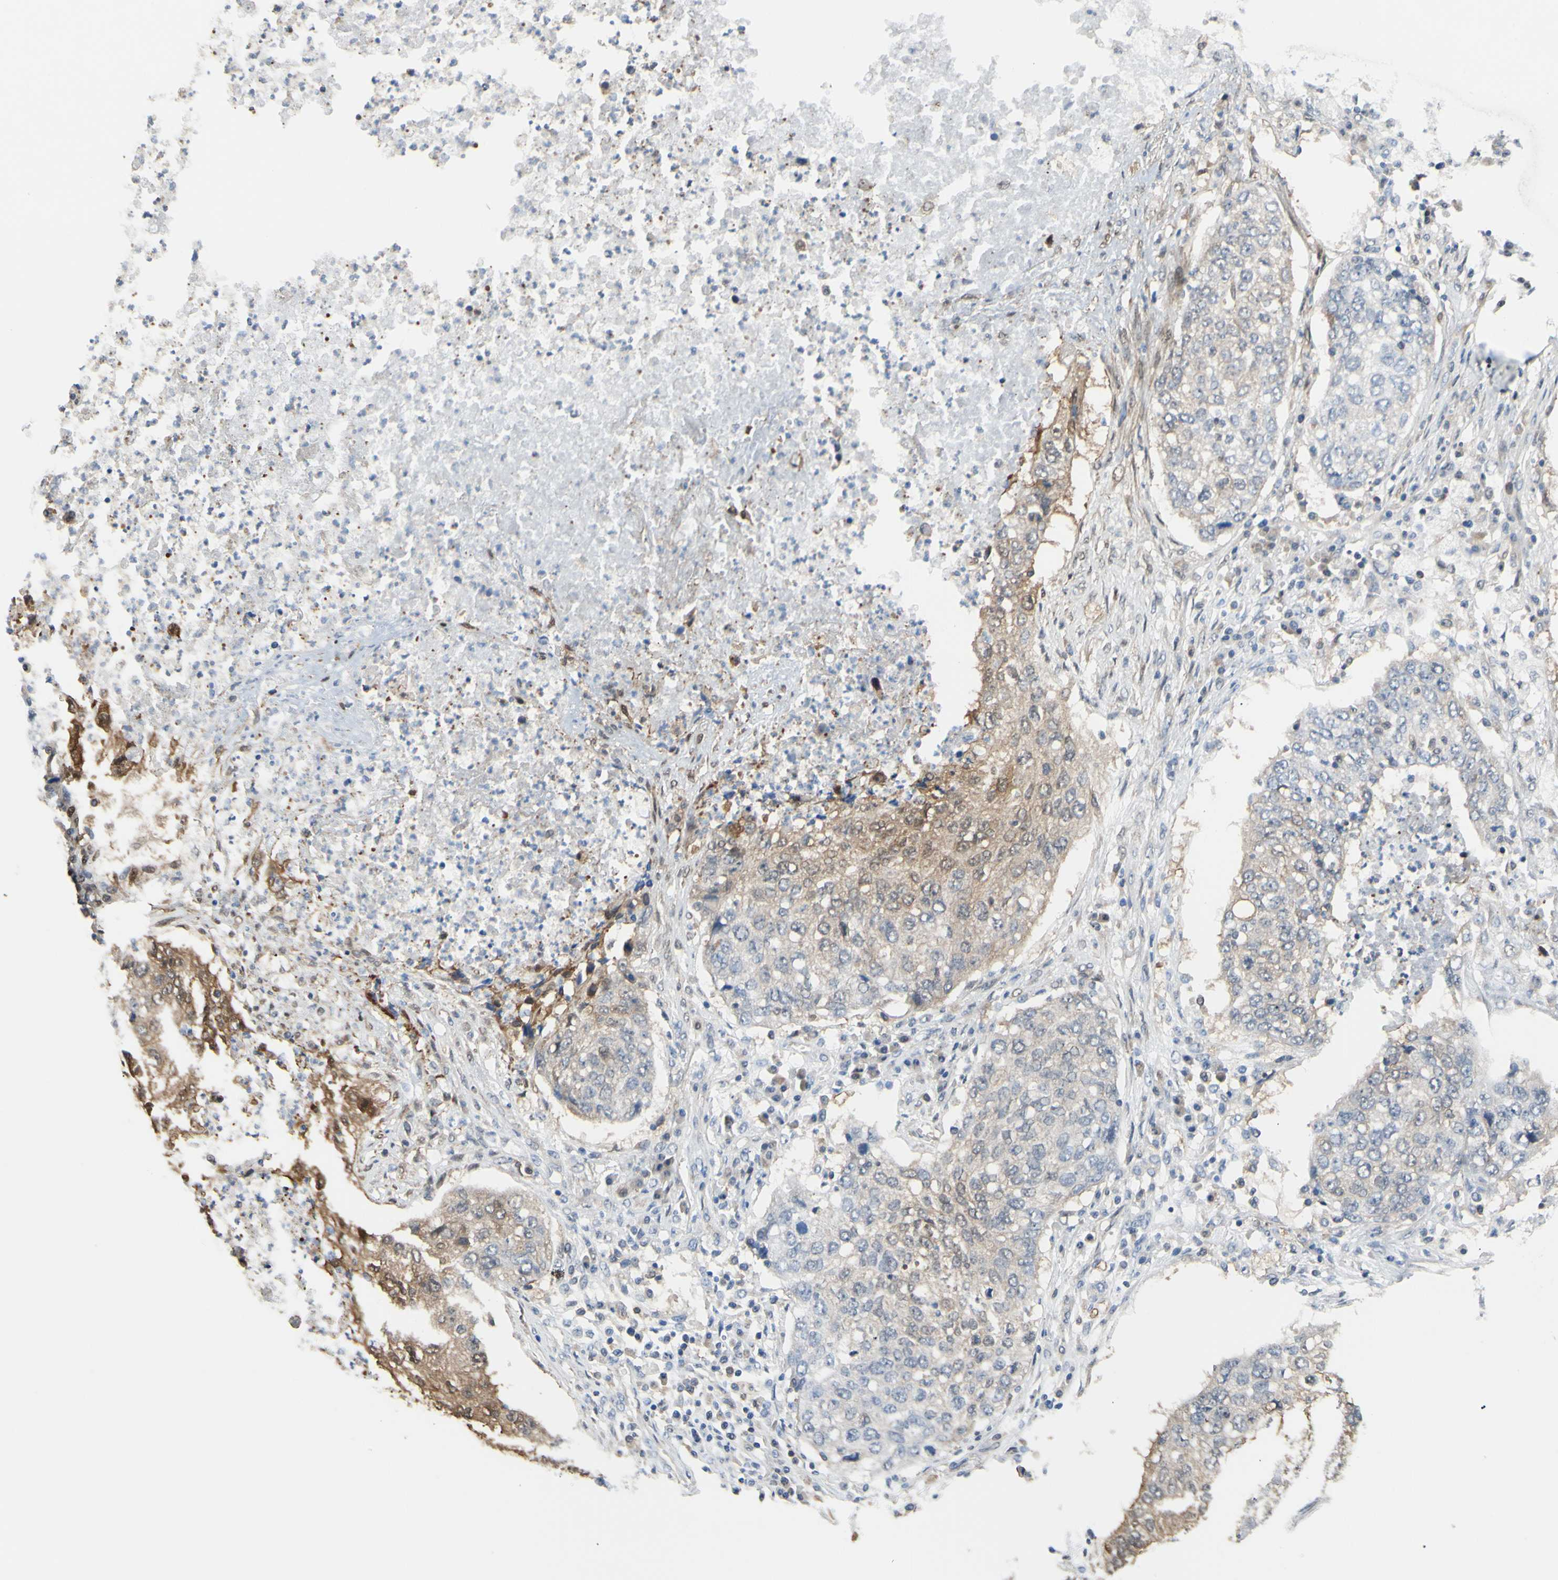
{"staining": {"intensity": "moderate", "quantity": ">75%", "location": "cytoplasmic/membranous"}, "tissue": "lung cancer", "cell_type": "Tumor cells", "image_type": "cancer", "snomed": [{"axis": "morphology", "description": "Squamous cell carcinoma, NOS"}, {"axis": "topography", "description": "Lung"}], "caption": "Lung squamous cell carcinoma stained for a protein demonstrates moderate cytoplasmic/membranous positivity in tumor cells. Using DAB (3,3'-diaminobenzidine) (brown) and hematoxylin (blue) stains, captured at high magnification using brightfield microscopy.", "gene": "UPK3B", "patient": {"sex": "female", "age": 63}}